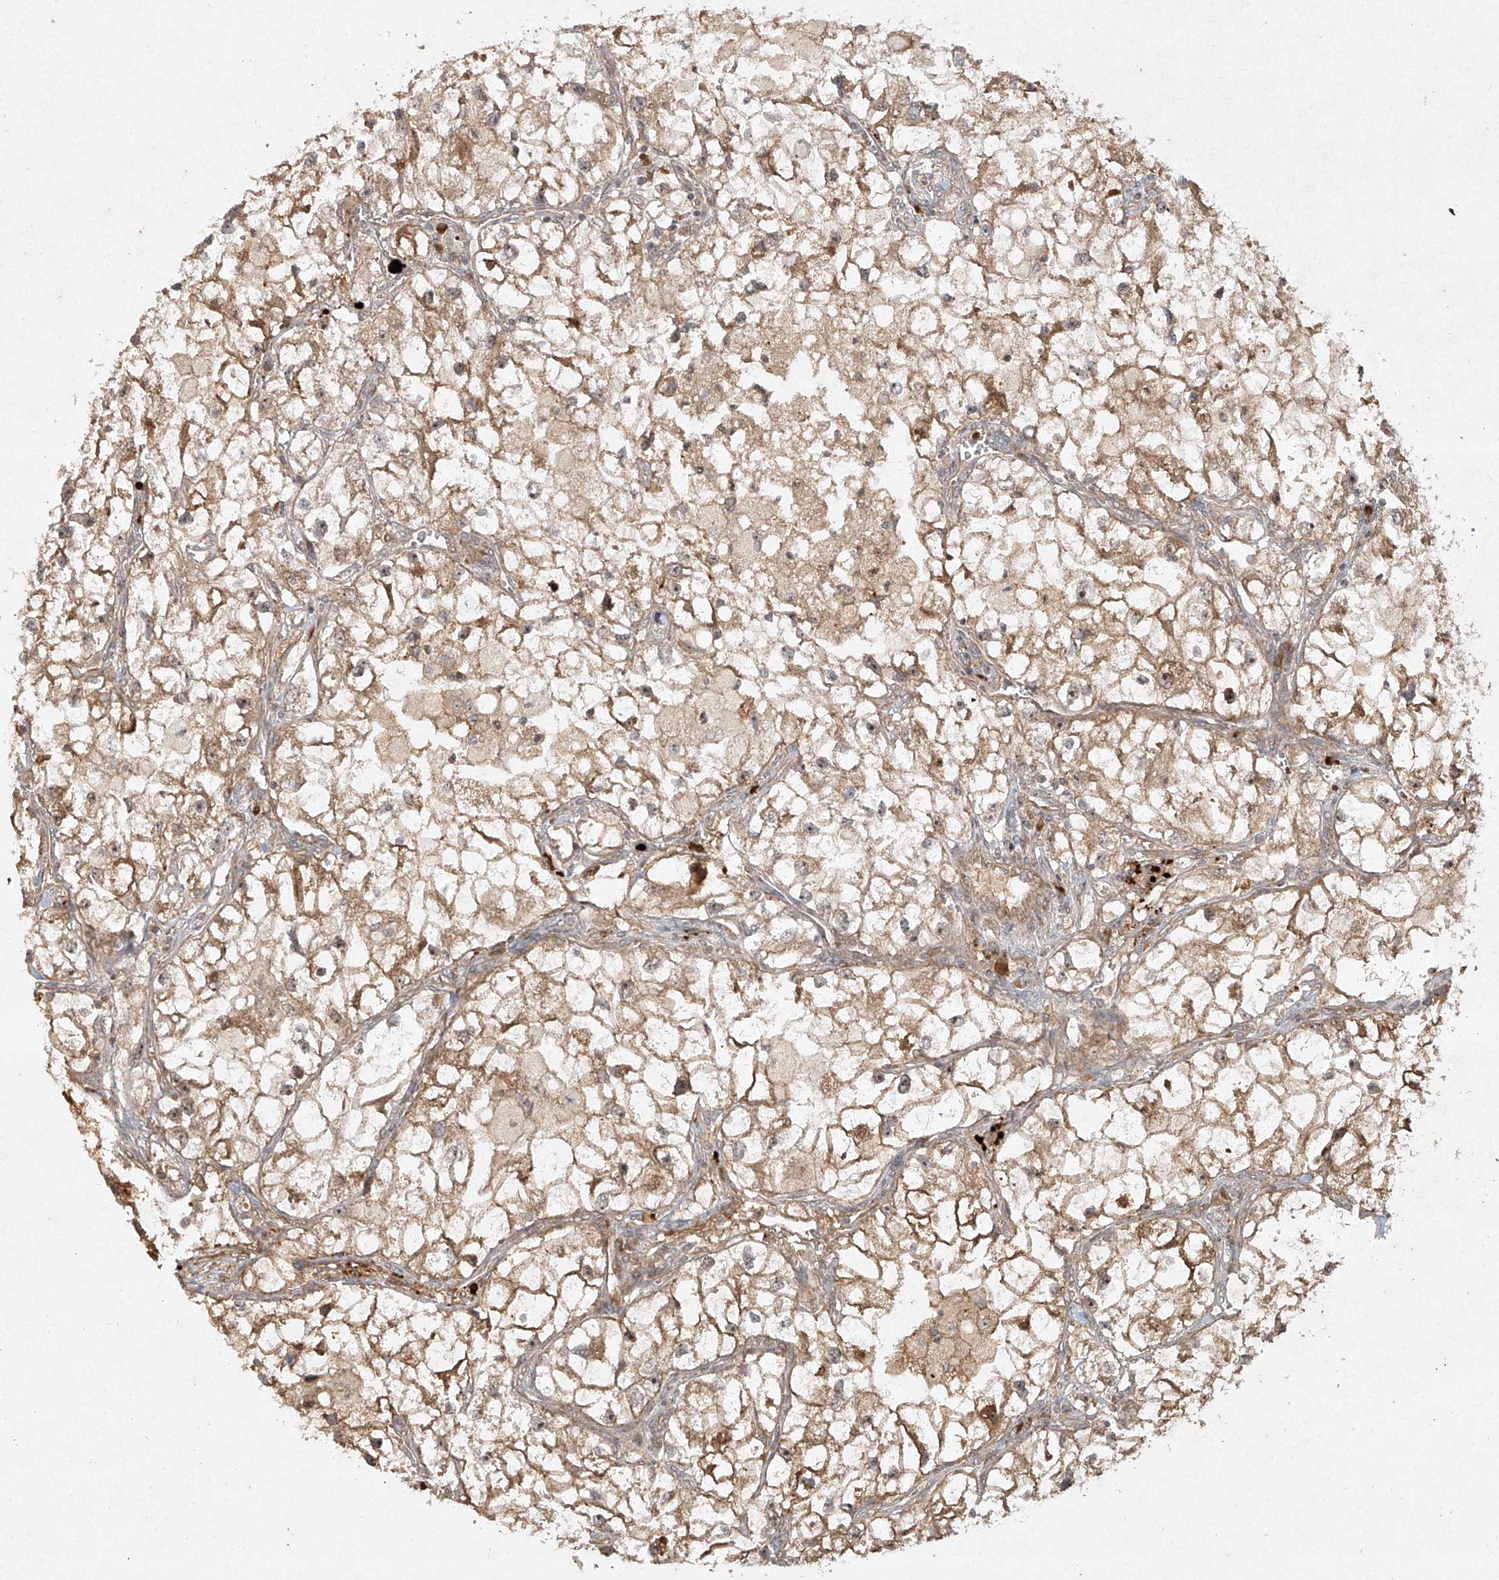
{"staining": {"intensity": "moderate", "quantity": ">75%", "location": "cytoplasmic/membranous"}, "tissue": "renal cancer", "cell_type": "Tumor cells", "image_type": "cancer", "snomed": [{"axis": "morphology", "description": "Adenocarcinoma, NOS"}, {"axis": "topography", "description": "Kidney"}], "caption": "Renal cancer tissue demonstrates moderate cytoplasmic/membranous expression in approximately >75% of tumor cells, visualized by immunohistochemistry.", "gene": "CYYR1", "patient": {"sex": "female", "age": 70}}